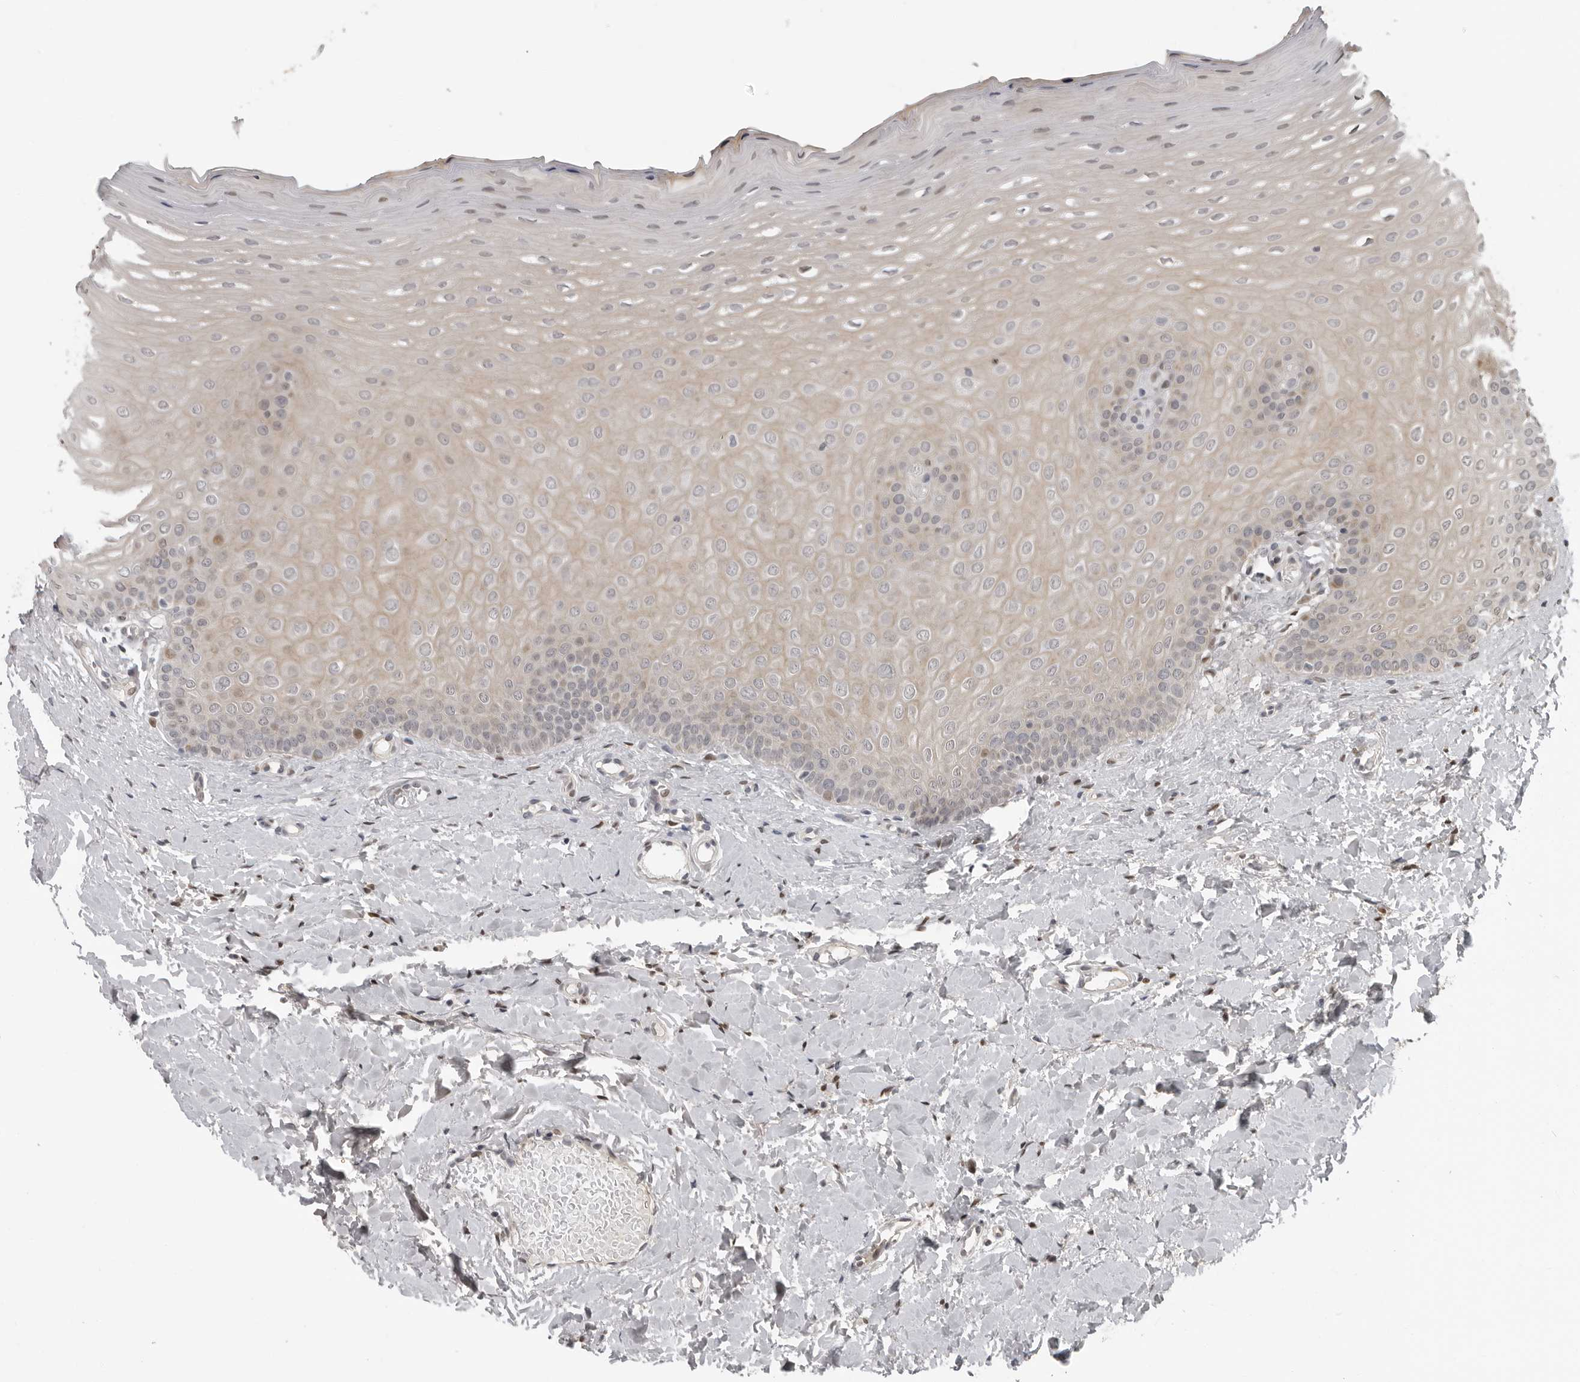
{"staining": {"intensity": "moderate", "quantity": "<25%", "location": "nuclear"}, "tissue": "oral mucosa", "cell_type": "Squamous epithelial cells", "image_type": "normal", "snomed": [{"axis": "morphology", "description": "Normal tissue, NOS"}, {"axis": "topography", "description": "Oral tissue"}], "caption": "IHC photomicrograph of benign oral mucosa: human oral mucosa stained using immunohistochemistry (IHC) exhibits low levels of moderate protein expression localized specifically in the nuclear of squamous epithelial cells, appearing as a nuclear brown color.", "gene": "PRRX2", "patient": {"sex": "female", "age": 39}}